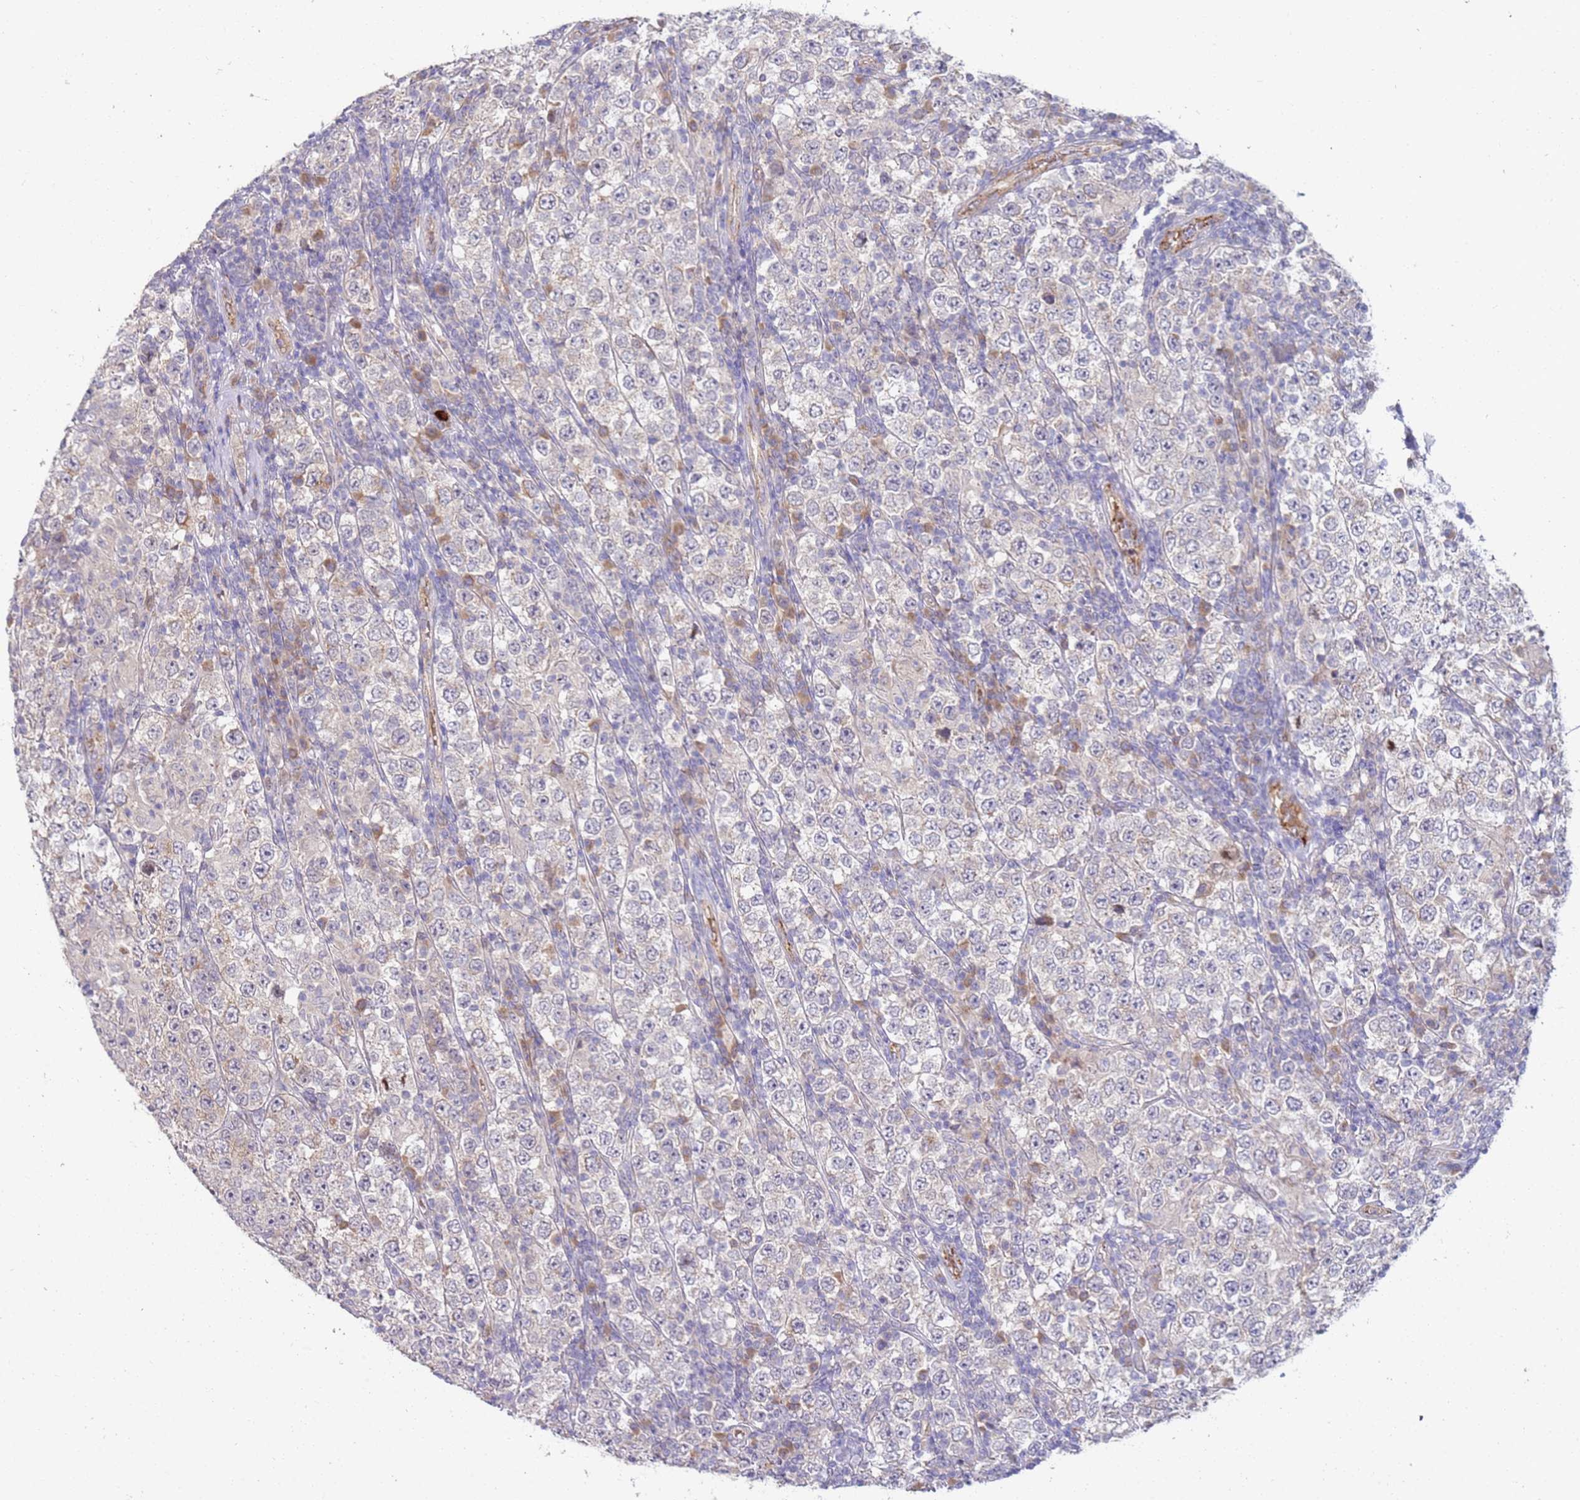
{"staining": {"intensity": "negative", "quantity": "none", "location": "none"}, "tissue": "testis cancer", "cell_type": "Tumor cells", "image_type": "cancer", "snomed": [{"axis": "morphology", "description": "Normal tissue, NOS"}, {"axis": "morphology", "description": "Urothelial carcinoma, High grade"}, {"axis": "morphology", "description": "Seminoma, NOS"}, {"axis": "morphology", "description": "Carcinoma, Embryonal, NOS"}, {"axis": "topography", "description": "Urinary bladder"}, {"axis": "topography", "description": "Testis"}], "caption": "The histopathology image exhibits no staining of tumor cells in embryonal carcinoma (testis). (DAB IHC visualized using brightfield microscopy, high magnification).", "gene": "NMUR2", "patient": {"sex": "male", "age": 41}}